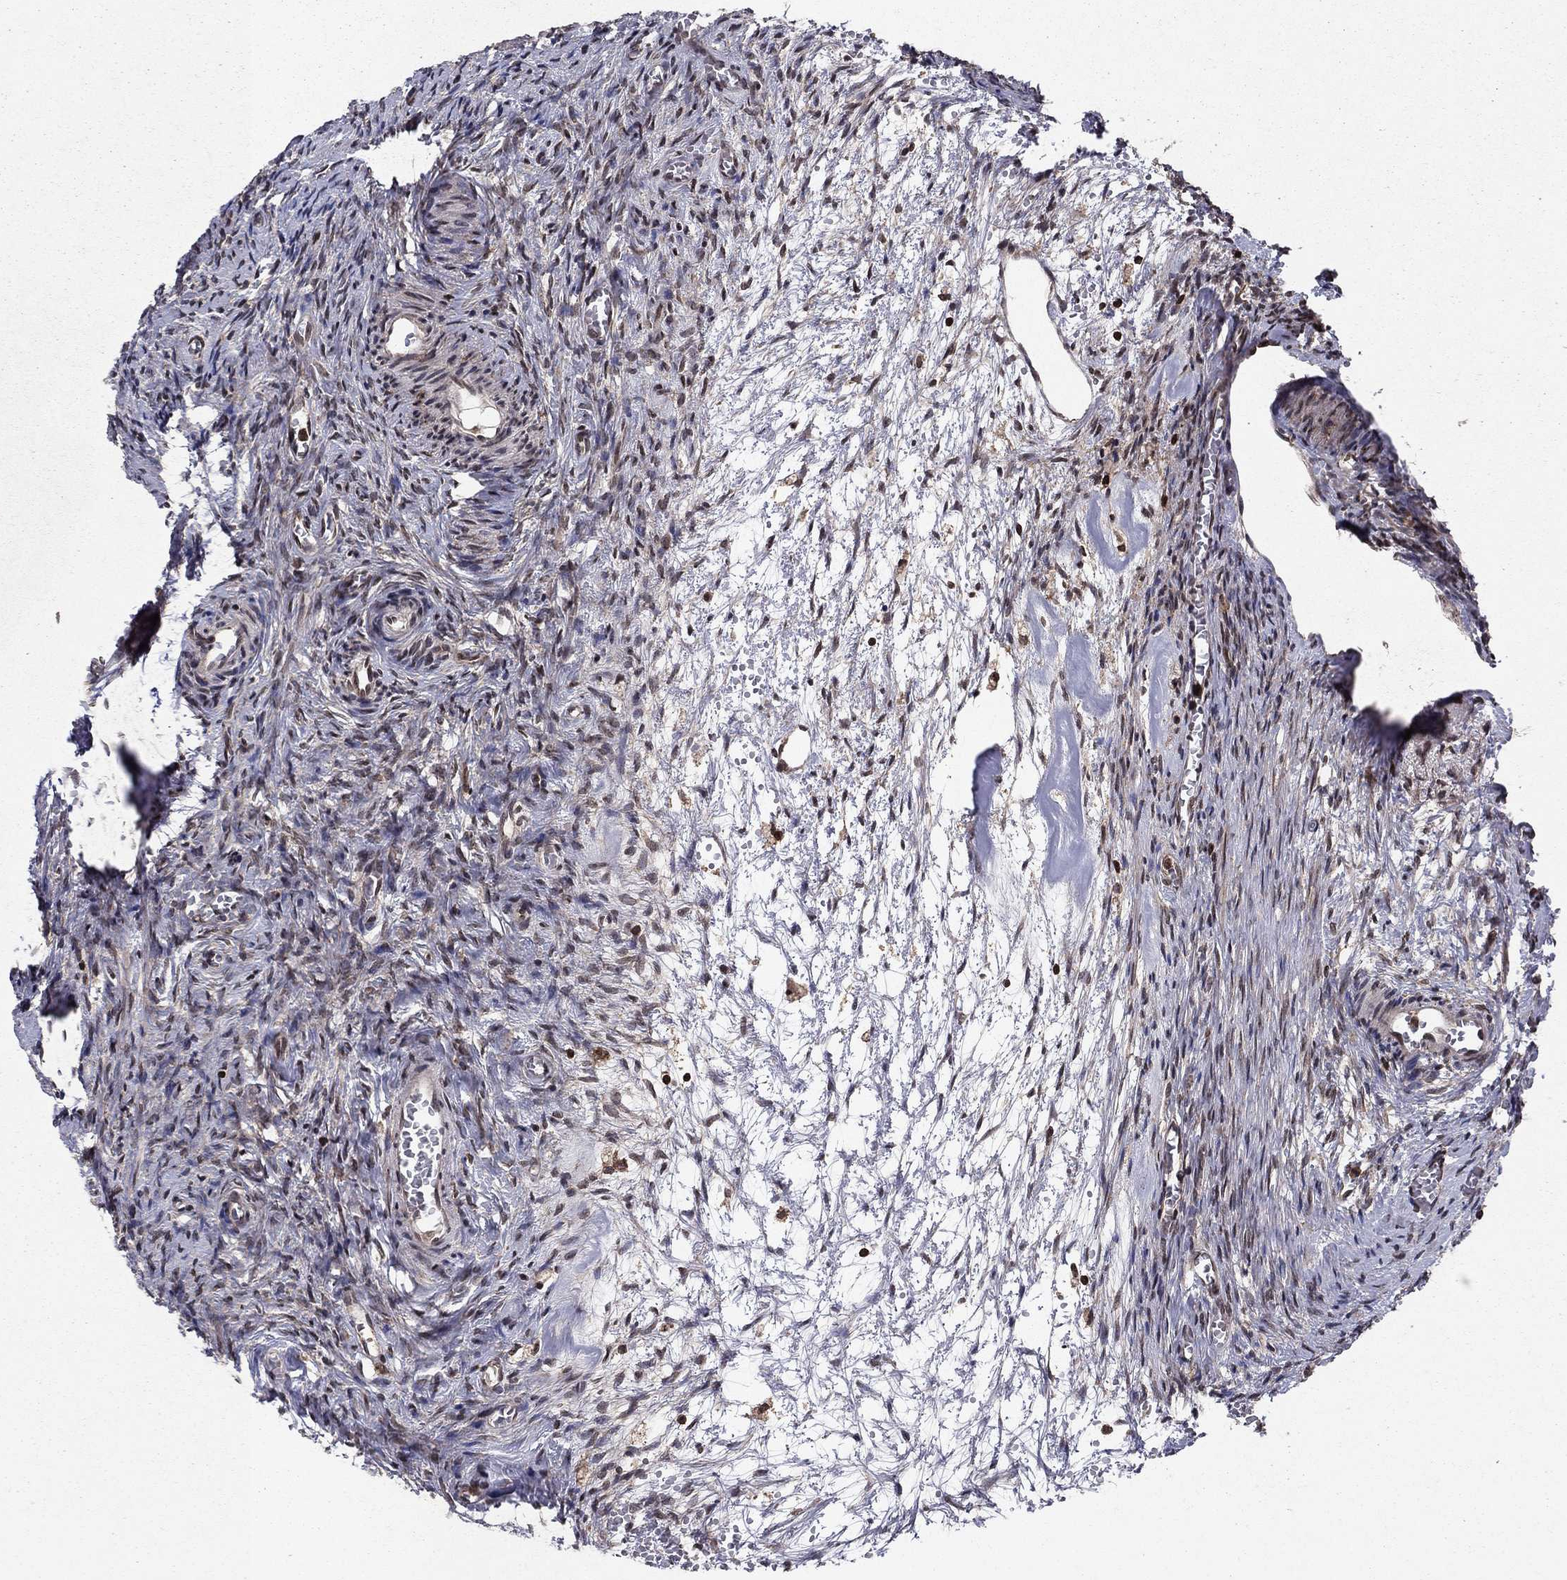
{"staining": {"intensity": "moderate", "quantity": "25%-75%", "location": "cytoplasmic/membranous"}, "tissue": "ovary", "cell_type": "Ovarian stroma cells", "image_type": "normal", "snomed": [{"axis": "morphology", "description": "Normal tissue, NOS"}, {"axis": "topography", "description": "Ovary"}], "caption": "The image demonstrates a brown stain indicating the presence of a protein in the cytoplasmic/membranous of ovarian stroma cells in ovary. The protein of interest is shown in brown color, while the nuclei are stained blue.", "gene": "SSX2IP", "patient": {"sex": "female", "age": 39}}